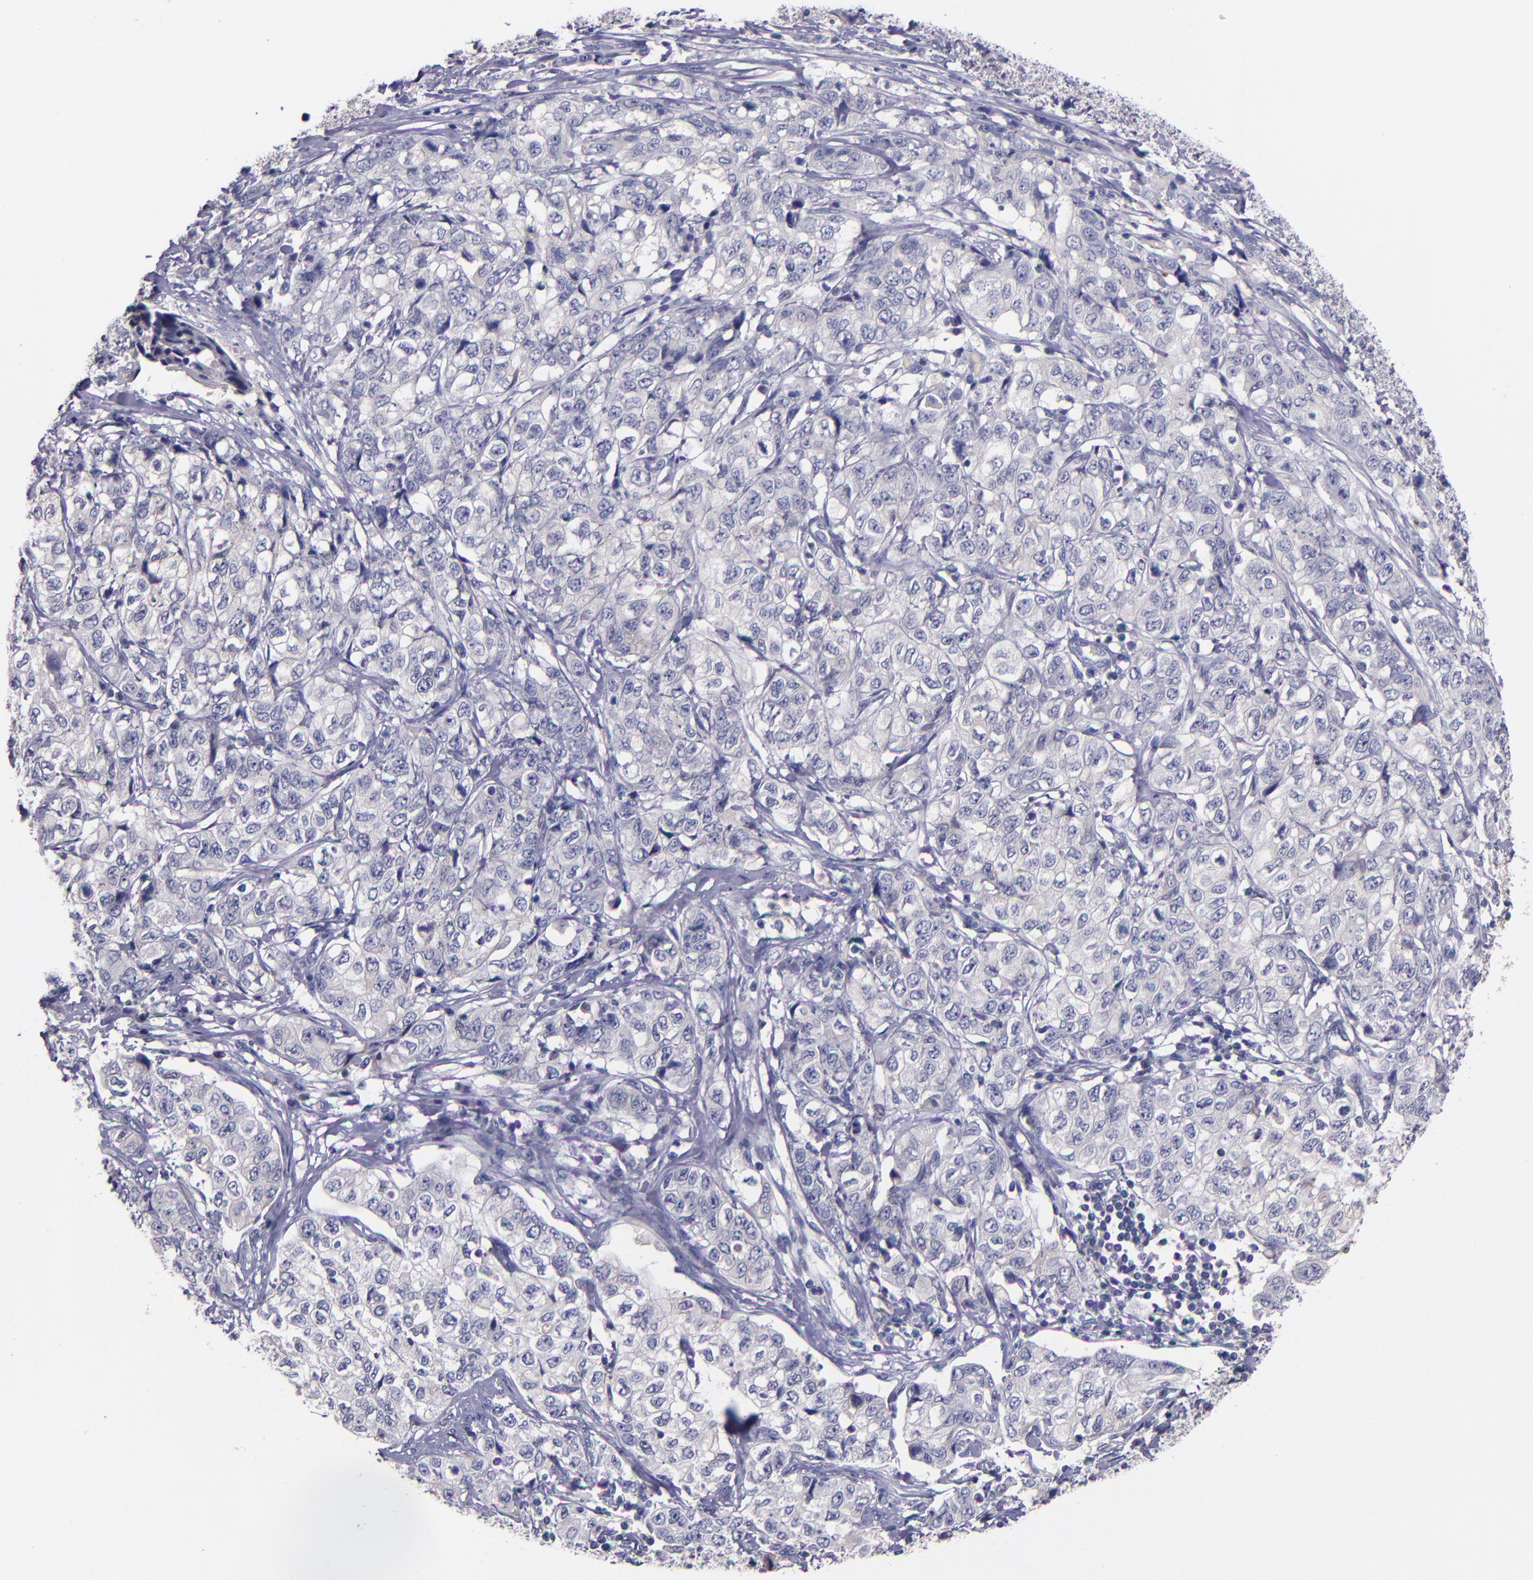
{"staining": {"intensity": "negative", "quantity": "none", "location": "none"}, "tissue": "stomach cancer", "cell_type": "Tumor cells", "image_type": "cancer", "snomed": [{"axis": "morphology", "description": "Adenocarcinoma, NOS"}, {"axis": "topography", "description": "Stomach"}], "caption": "Tumor cells show no significant protein staining in stomach adenocarcinoma. Brightfield microscopy of immunohistochemistry stained with DAB (3,3'-diaminobenzidine) (brown) and hematoxylin (blue), captured at high magnification.", "gene": "RBP4", "patient": {"sex": "male", "age": 48}}